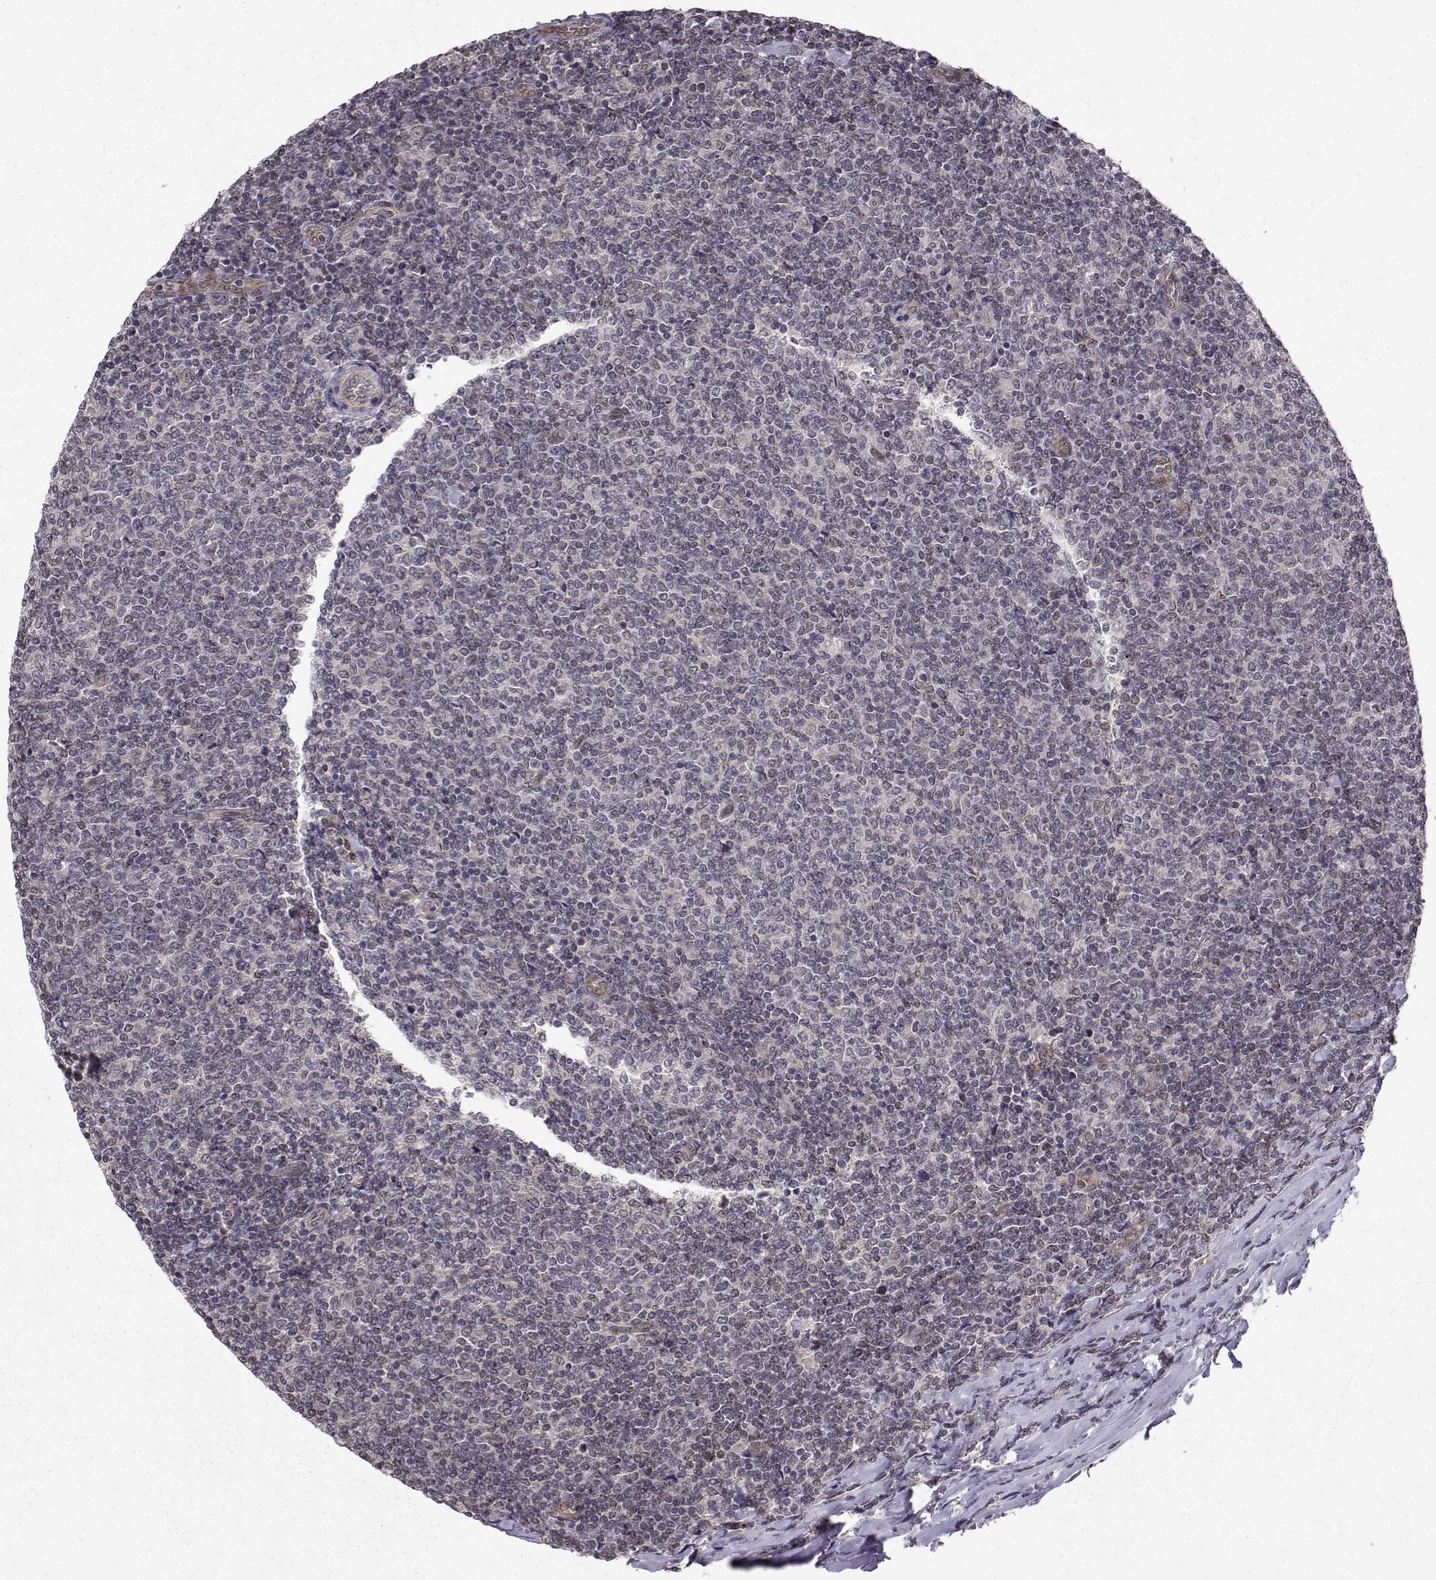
{"staining": {"intensity": "negative", "quantity": "none", "location": "none"}, "tissue": "lymphoma", "cell_type": "Tumor cells", "image_type": "cancer", "snomed": [{"axis": "morphology", "description": "Malignant lymphoma, non-Hodgkin's type, Low grade"}, {"axis": "topography", "description": "Lymph node"}], "caption": "IHC image of human lymphoma stained for a protein (brown), which shows no expression in tumor cells.", "gene": "PKN2", "patient": {"sex": "male", "age": 52}}